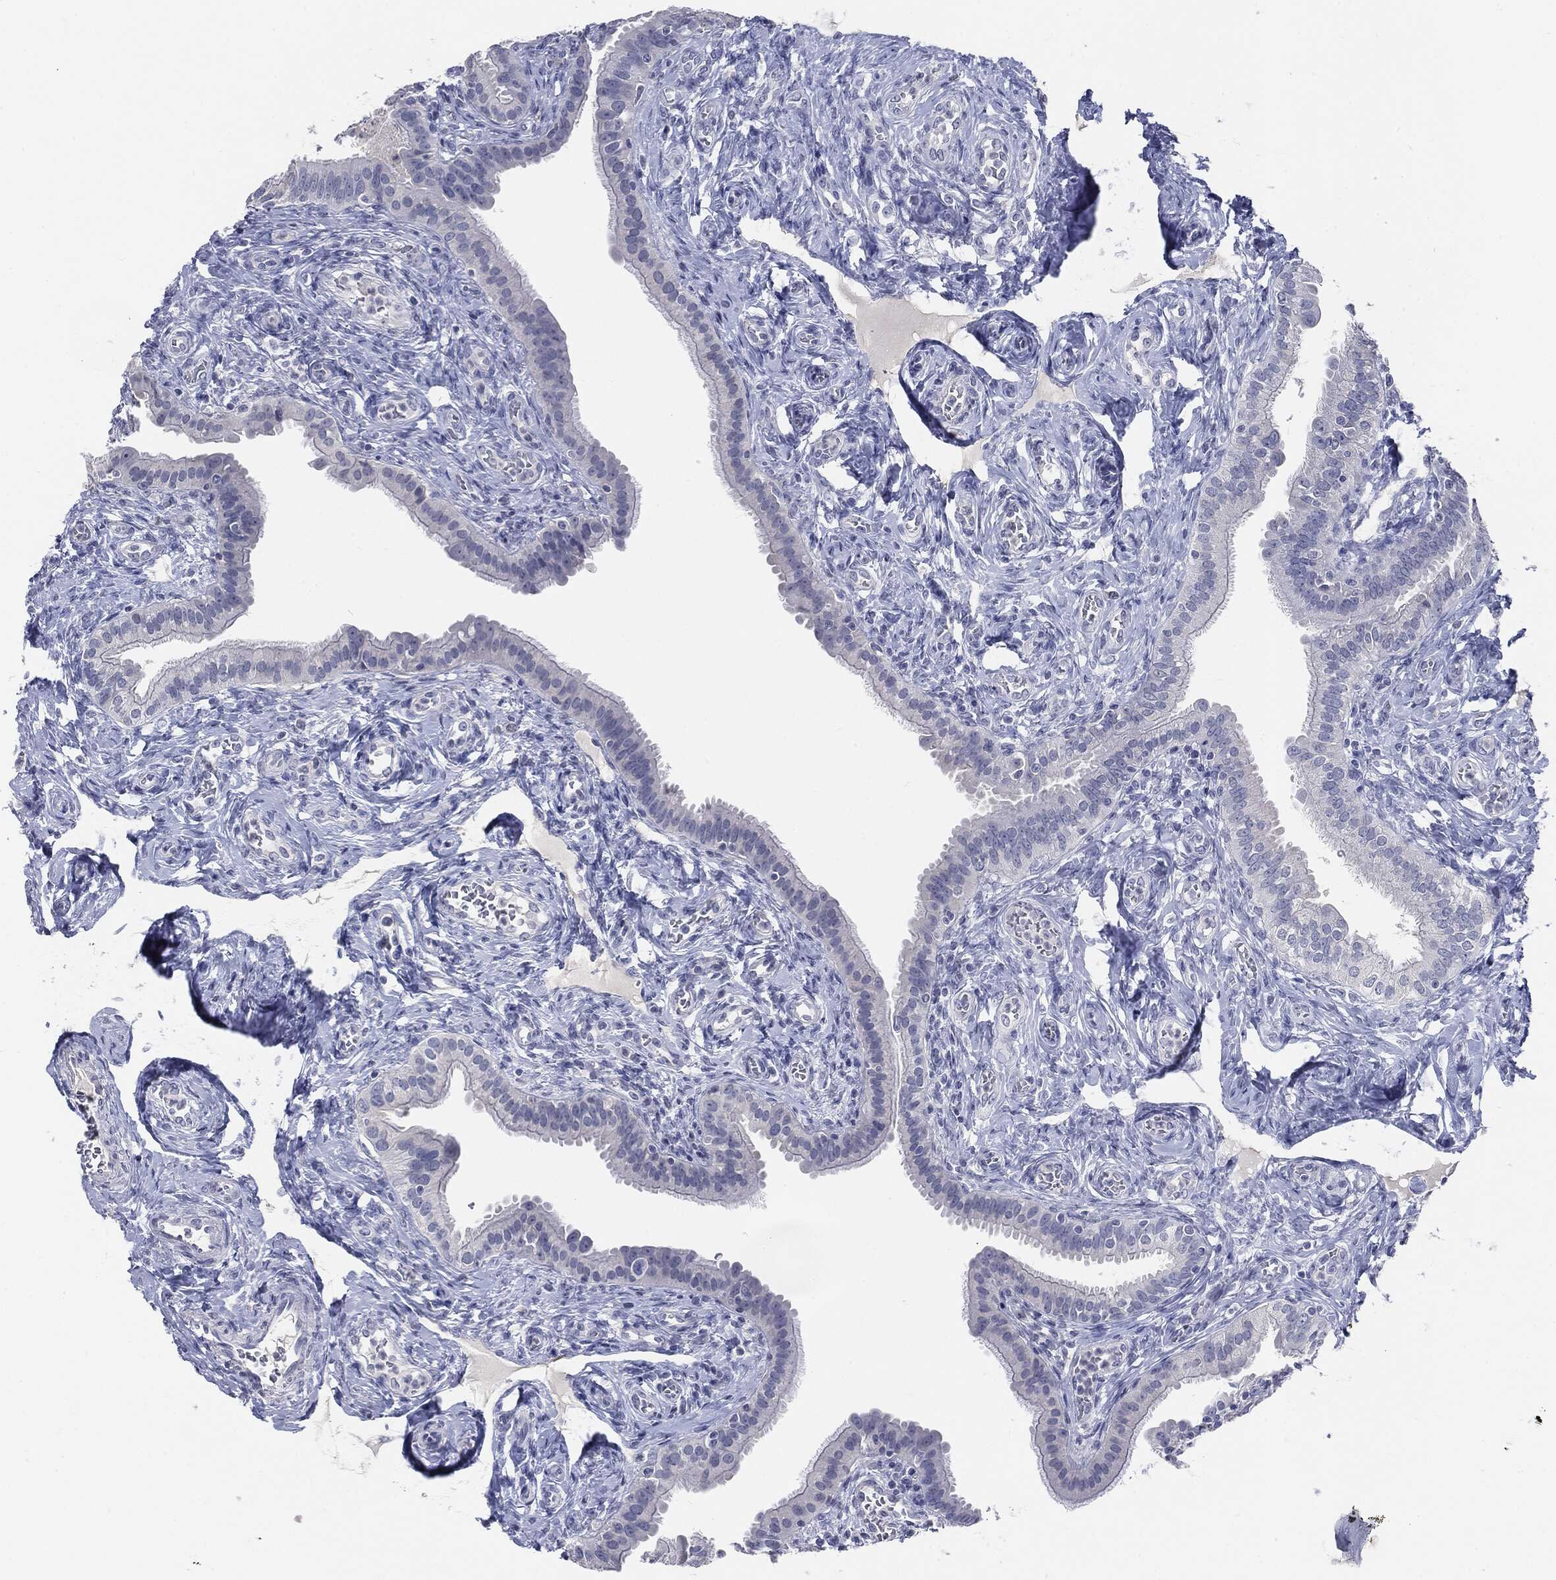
{"staining": {"intensity": "negative", "quantity": "none", "location": "none"}, "tissue": "fallopian tube", "cell_type": "Glandular cells", "image_type": "normal", "snomed": [{"axis": "morphology", "description": "Normal tissue, NOS"}, {"axis": "topography", "description": "Fallopian tube"}], "caption": "Immunohistochemical staining of normal fallopian tube reveals no significant positivity in glandular cells.", "gene": "CGB1", "patient": {"sex": "female", "age": 41}}